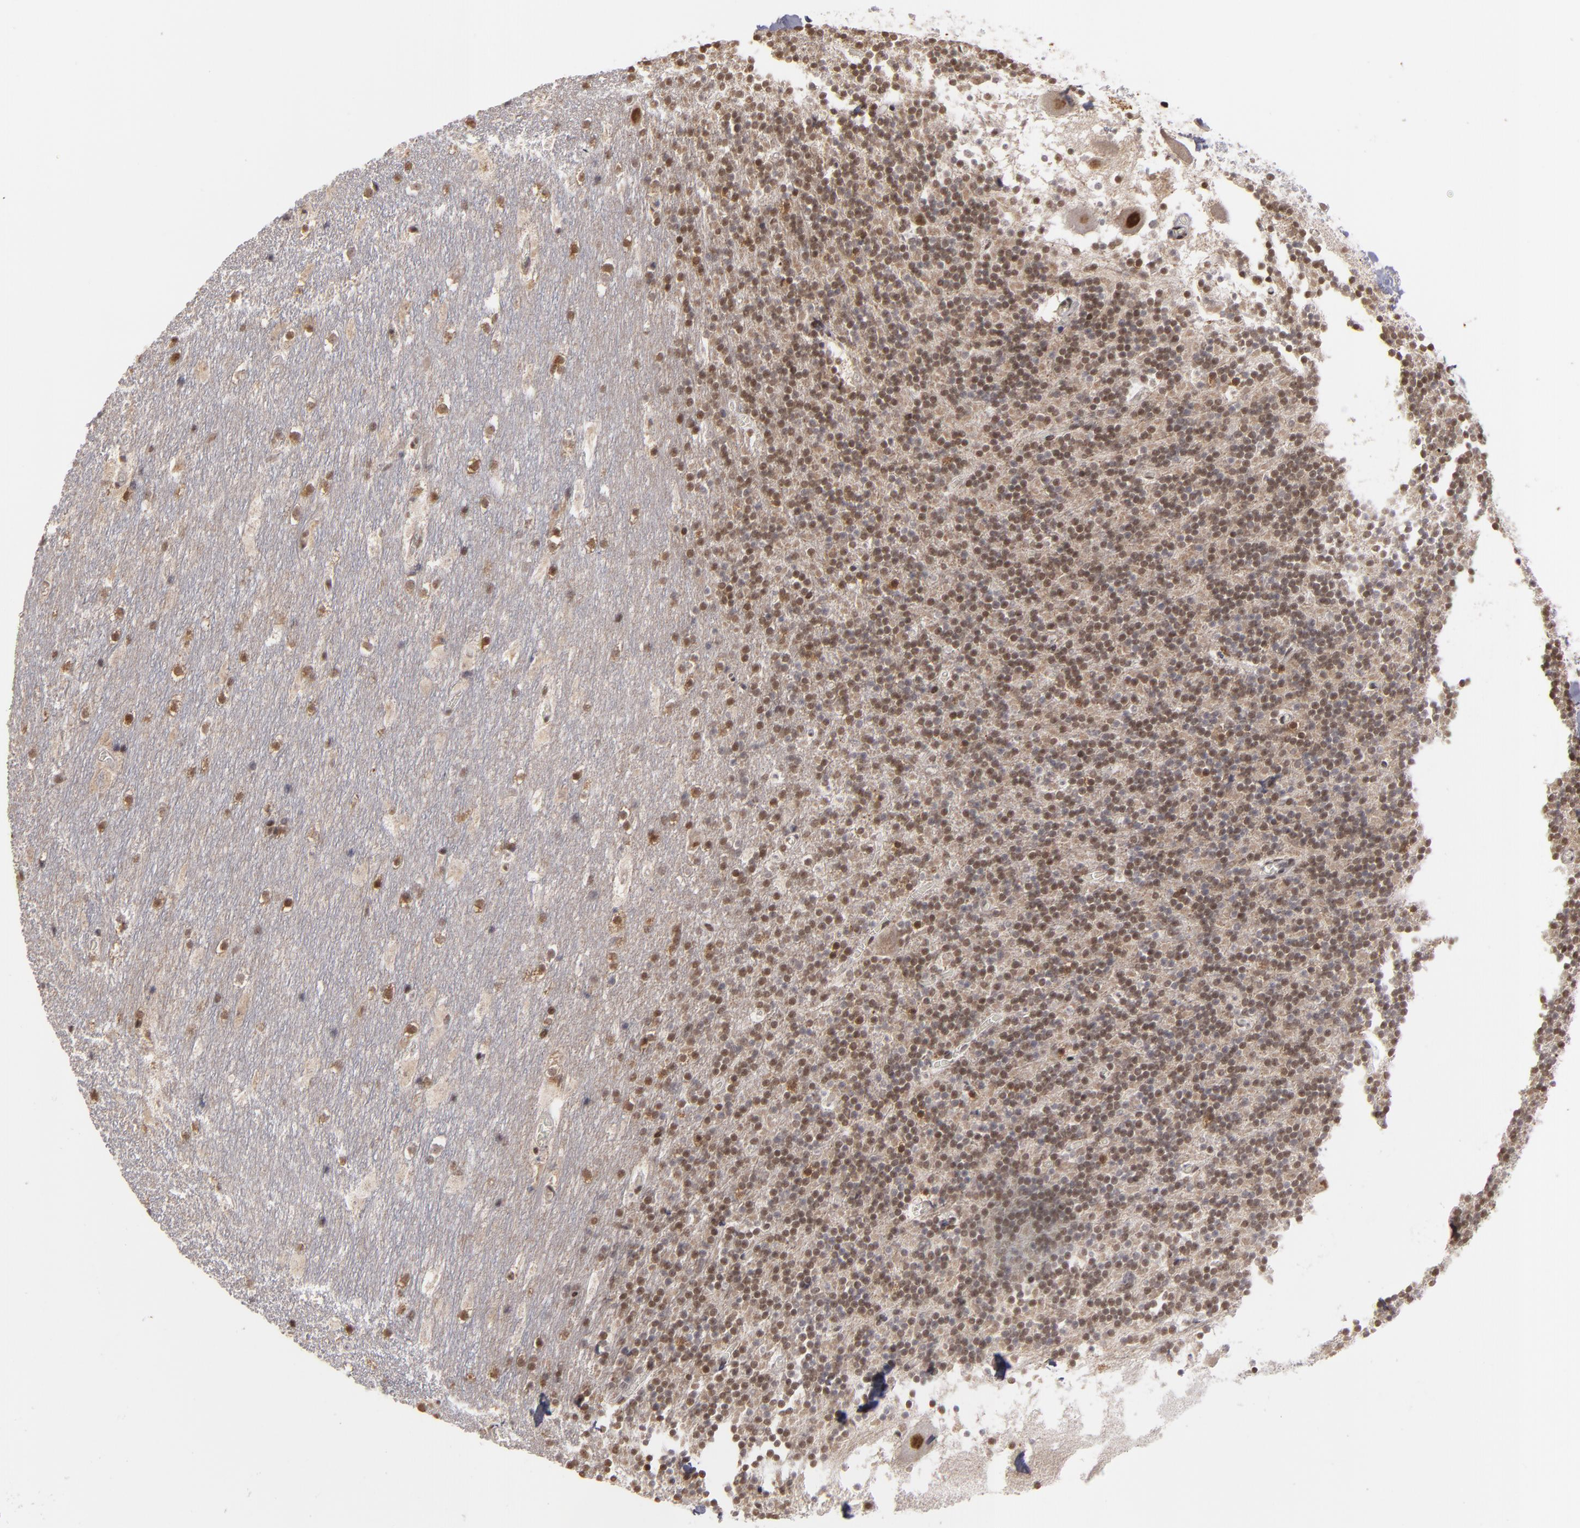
{"staining": {"intensity": "moderate", "quantity": ">75%", "location": "nuclear"}, "tissue": "cerebellum", "cell_type": "Cells in granular layer", "image_type": "normal", "snomed": [{"axis": "morphology", "description": "Normal tissue, NOS"}, {"axis": "topography", "description": "Cerebellum"}], "caption": "High-power microscopy captured an immunohistochemistry image of unremarkable cerebellum, revealing moderate nuclear staining in about >75% of cells in granular layer. The protein is stained brown, and the nuclei are stained in blue (DAB IHC with brightfield microscopy, high magnification).", "gene": "ZNF75A", "patient": {"sex": "male", "age": 45}}